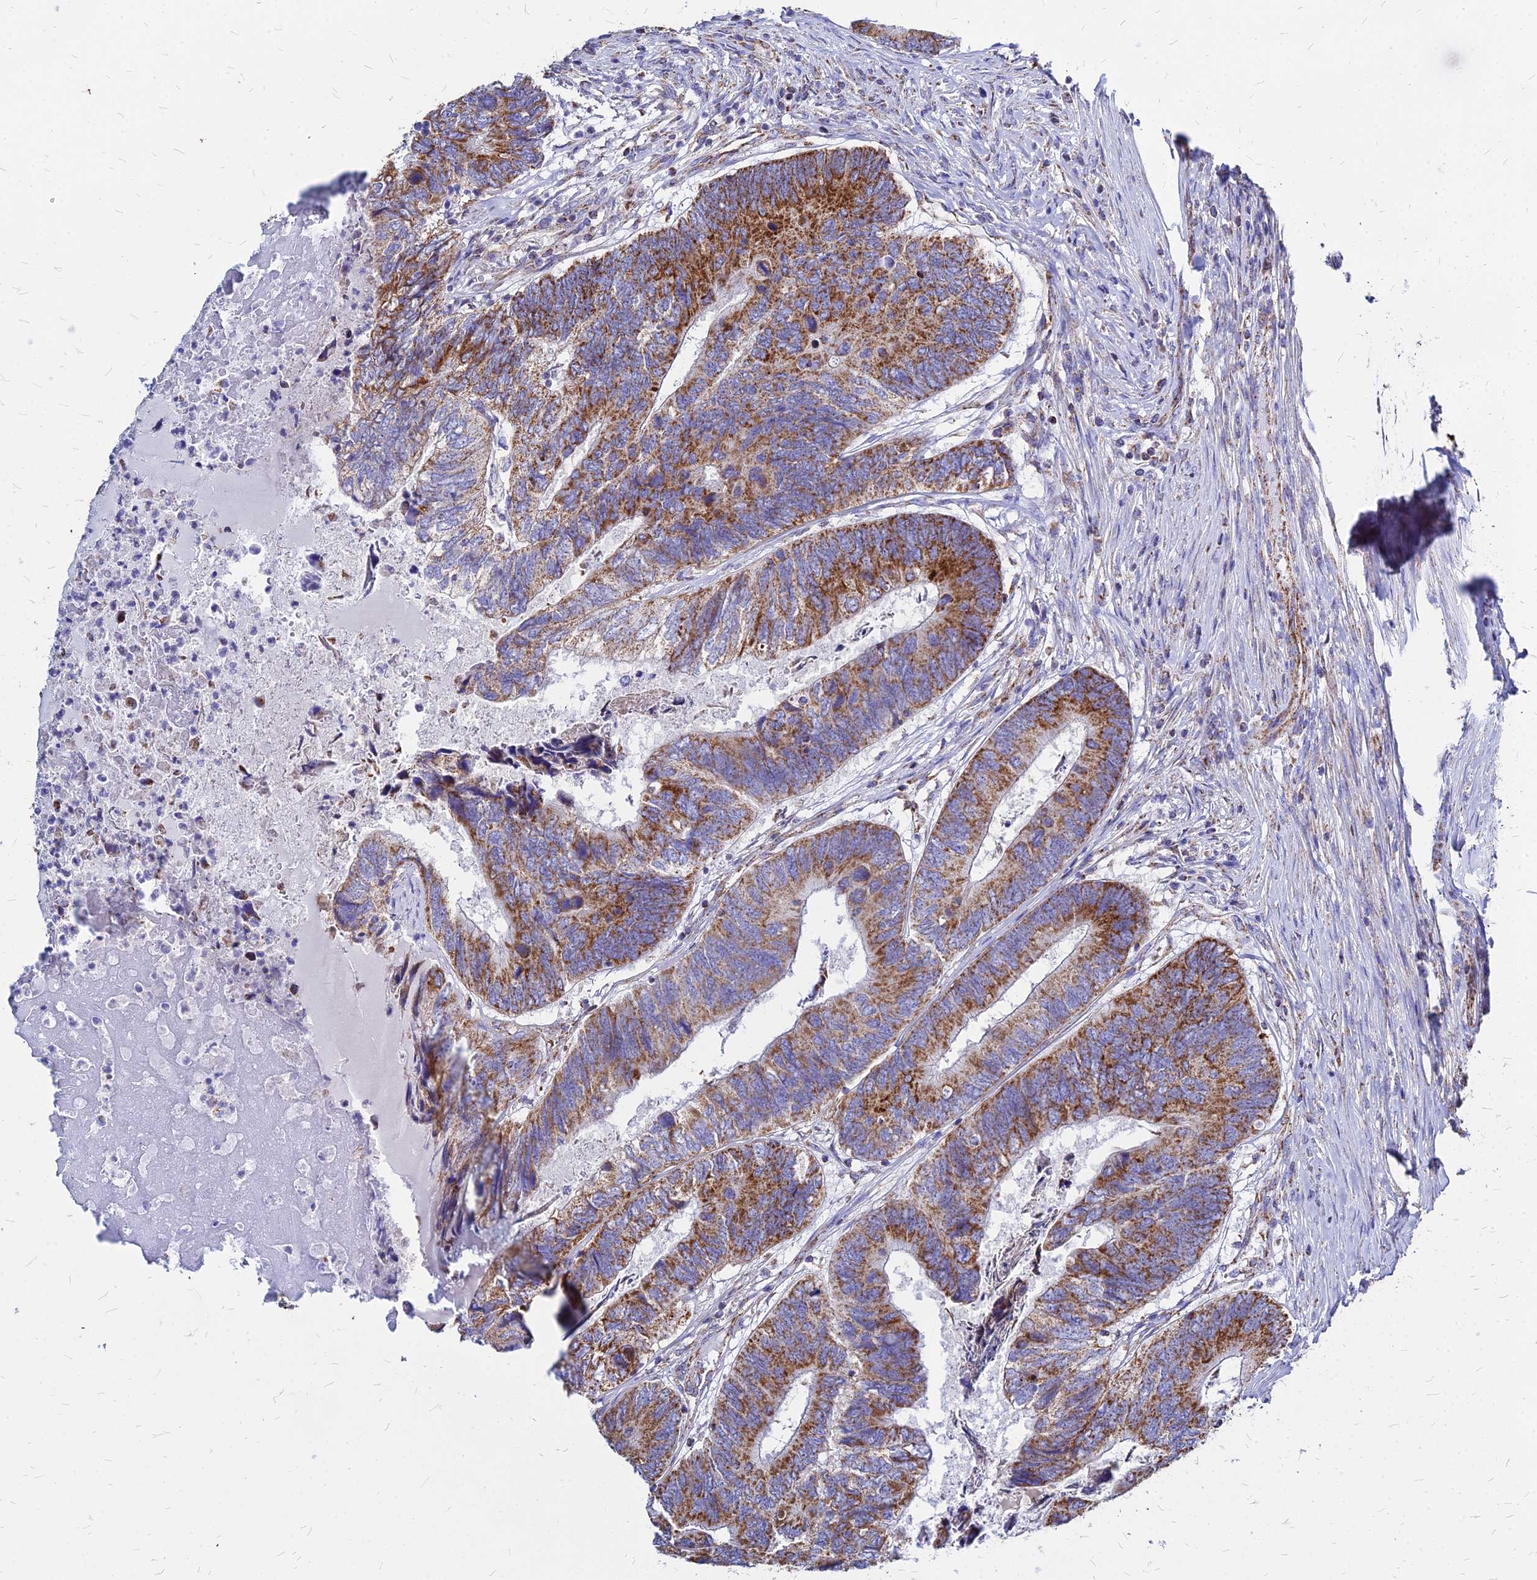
{"staining": {"intensity": "strong", "quantity": ">75%", "location": "cytoplasmic/membranous"}, "tissue": "colorectal cancer", "cell_type": "Tumor cells", "image_type": "cancer", "snomed": [{"axis": "morphology", "description": "Adenocarcinoma, NOS"}, {"axis": "topography", "description": "Colon"}], "caption": "Approximately >75% of tumor cells in colorectal cancer (adenocarcinoma) reveal strong cytoplasmic/membranous protein staining as visualized by brown immunohistochemical staining.", "gene": "DLD", "patient": {"sex": "female", "age": 67}}